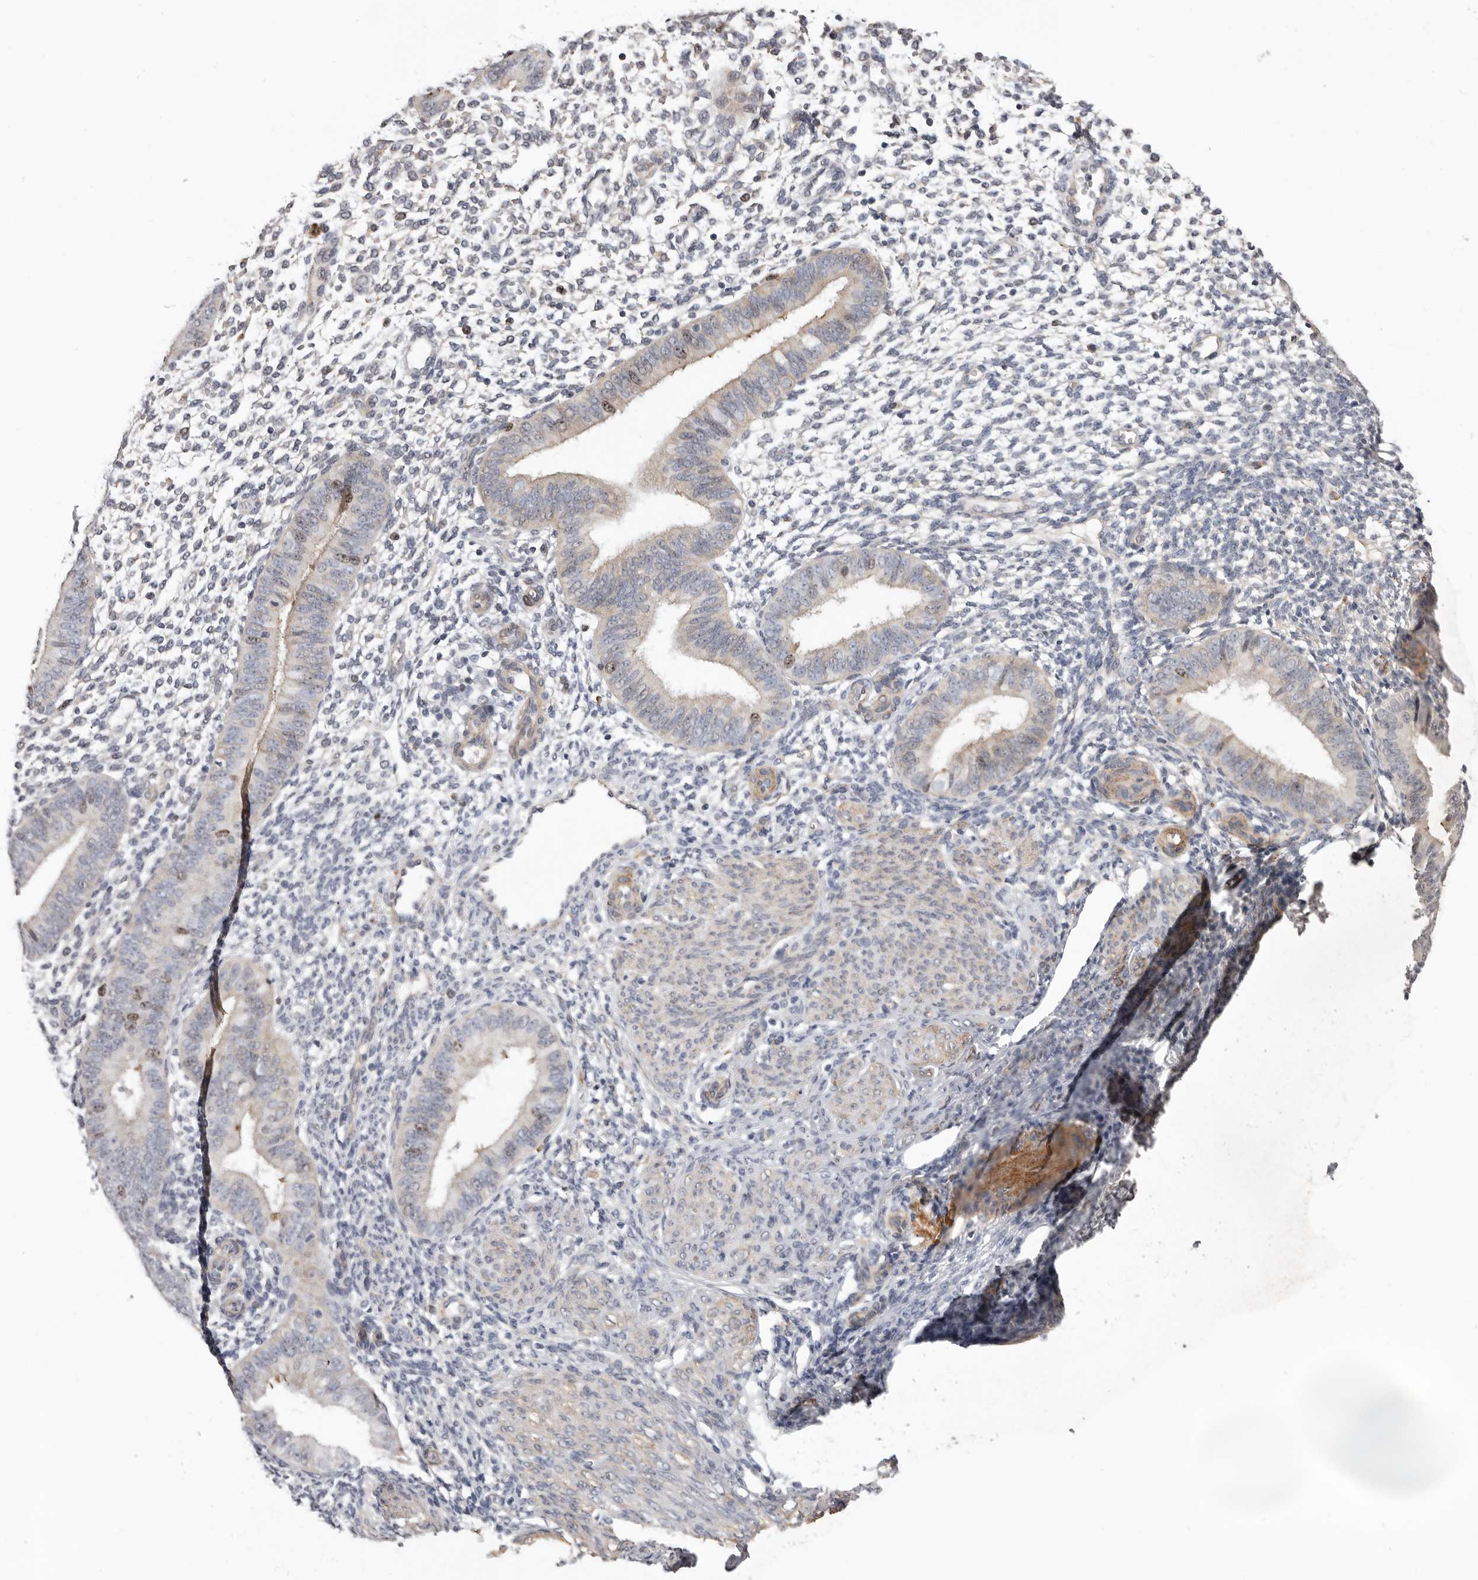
{"staining": {"intensity": "negative", "quantity": "none", "location": "none"}, "tissue": "endometrium", "cell_type": "Cells in endometrial stroma", "image_type": "normal", "snomed": [{"axis": "morphology", "description": "Normal tissue, NOS"}, {"axis": "topography", "description": "Uterus"}, {"axis": "topography", "description": "Endometrium"}], "caption": "High power microscopy micrograph of an IHC histopathology image of benign endometrium, revealing no significant staining in cells in endometrial stroma. (Stains: DAB immunohistochemistry (IHC) with hematoxylin counter stain, Microscopy: brightfield microscopy at high magnification).", "gene": "CDCA8", "patient": {"sex": "female", "age": 48}}